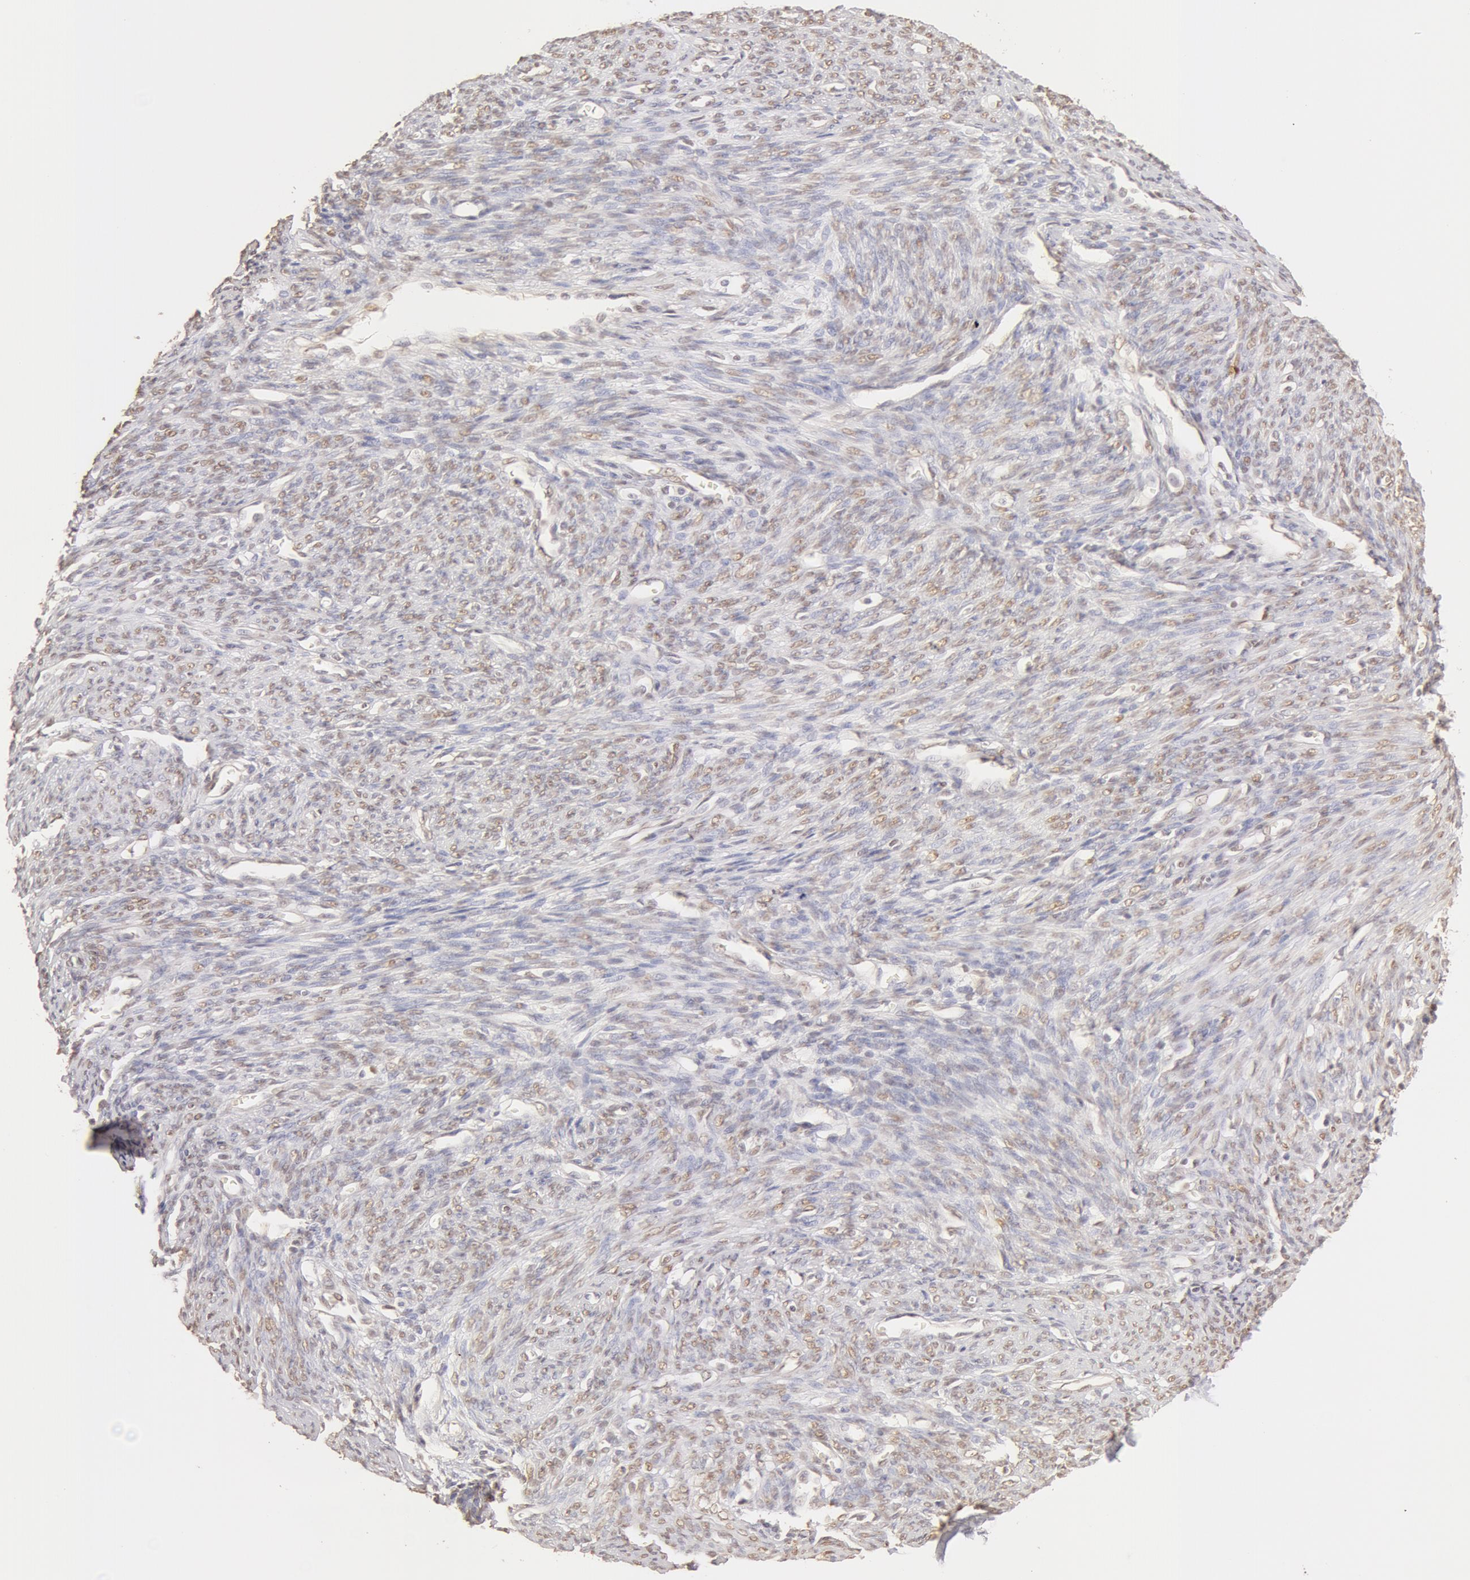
{"staining": {"intensity": "moderate", "quantity": "25%-75%", "location": "nuclear"}, "tissue": "endometrium", "cell_type": "Cells in endometrial stroma", "image_type": "normal", "snomed": [{"axis": "morphology", "description": "Normal tissue, NOS"}, {"axis": "topography", "description": "Uterus"}], "caption": "Moderate nuclear expression for a protein is identified in approximately 25%-75% of cells in endometrial stroma of unremarkable endometrium using immunohistochemistry.", "gene": "SNRNP70", "patient": {"sex": "female", "age": 83}}